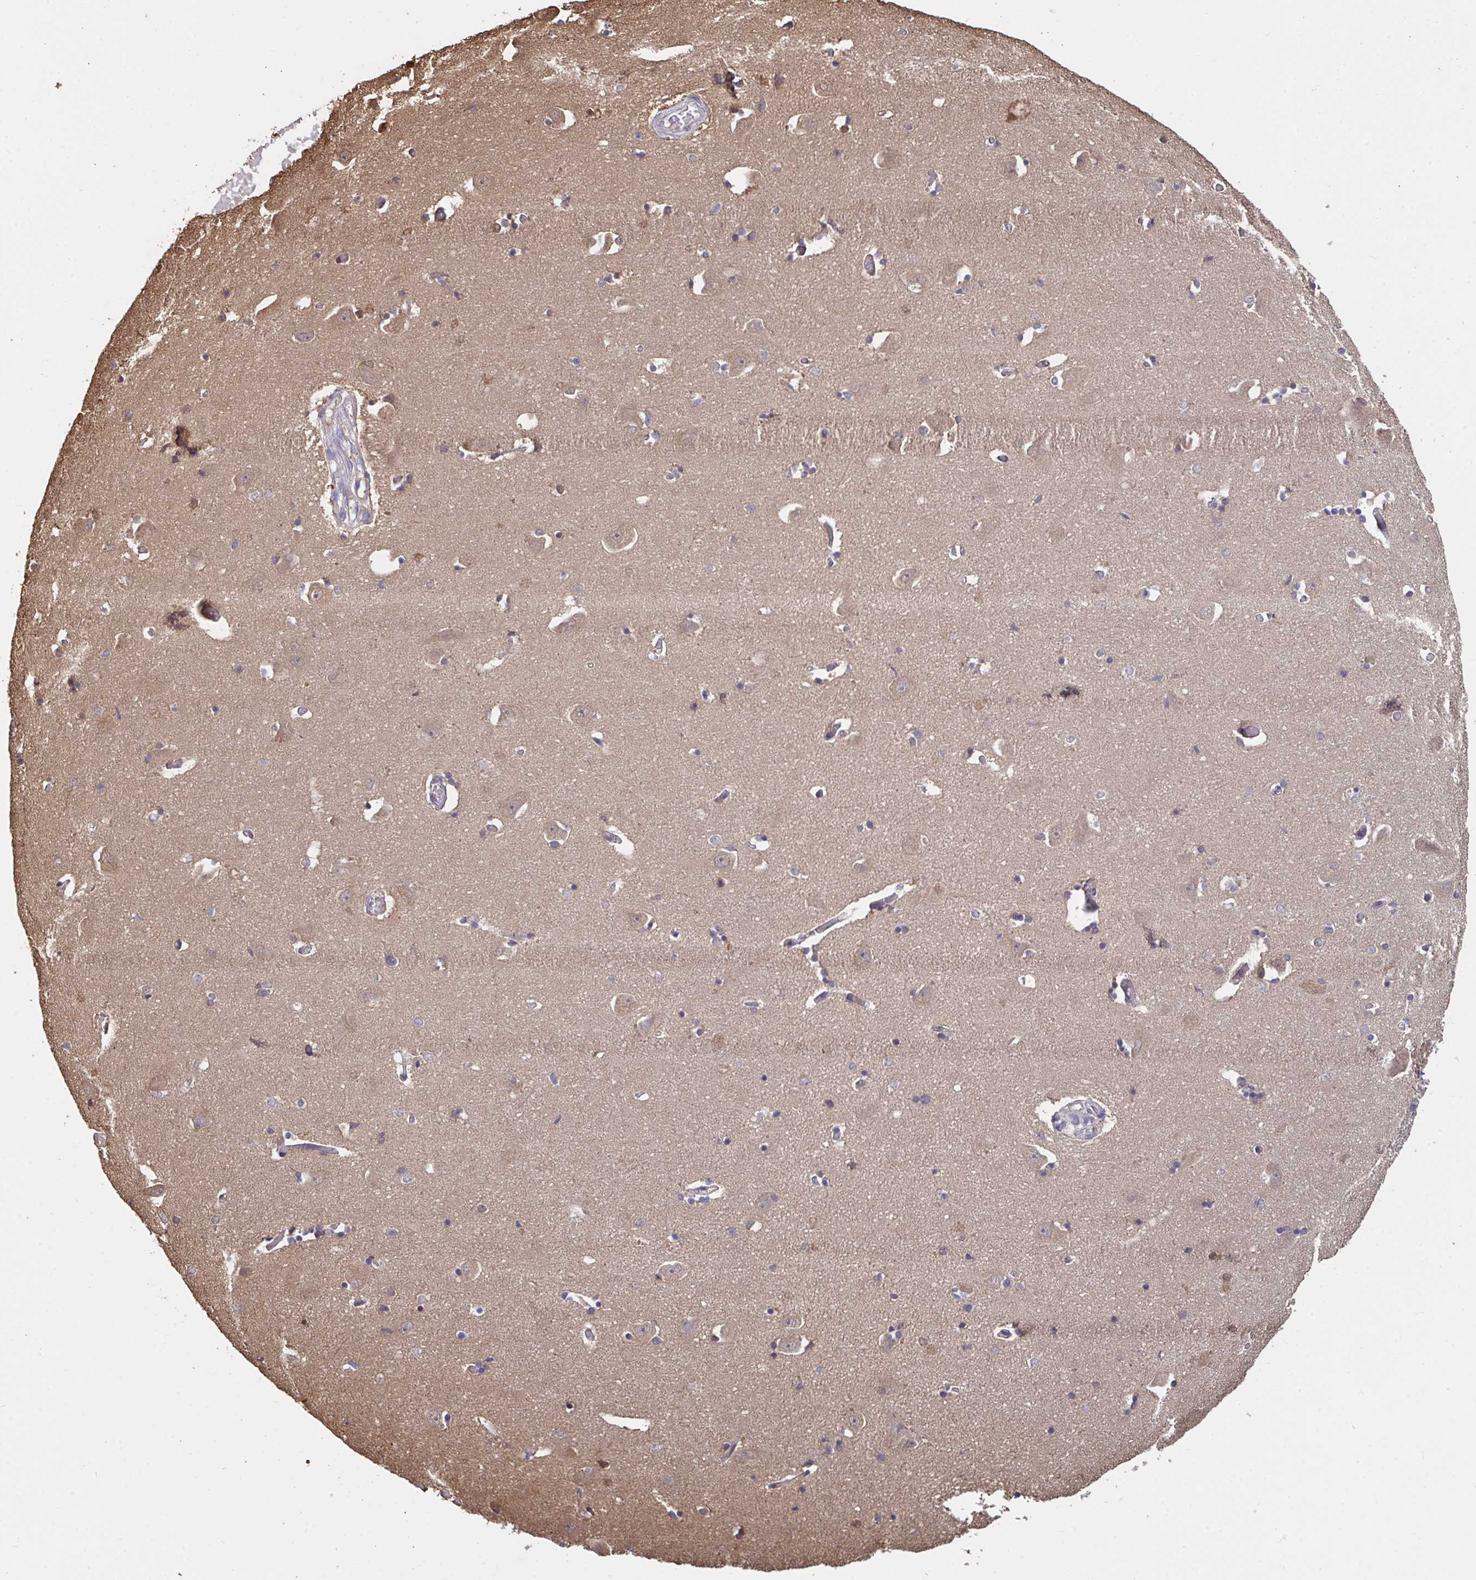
{"staining": {"intensity": "weak", "quantity": "25%-75%", "location": "cytoplasmic/membranous"}, "tissue": "caudate", "cell_type": "Glial cells", "image_type": "normal", "snomed": [{"axis": "morphology", "description": "Normal tissue, NOS"}, {"axis": "topography", "description": "Lateral ventricle wall"}, {"axis": "topography", "description": "Hippocampus"}], "caption": "IHC staining of unremarkable caudate, which reveals low levels of weak cytoplasmic/membranous staining in about 25%-75% of glial cells indicating weak cytoplasmic/membranous protein staining. The staining was performed using DAB (brown) for protein detection and nuclei were counterstained in hematoxylin (blue).", "gene": "TTC9C", "patient": {"sex": "female", "age": 63}}